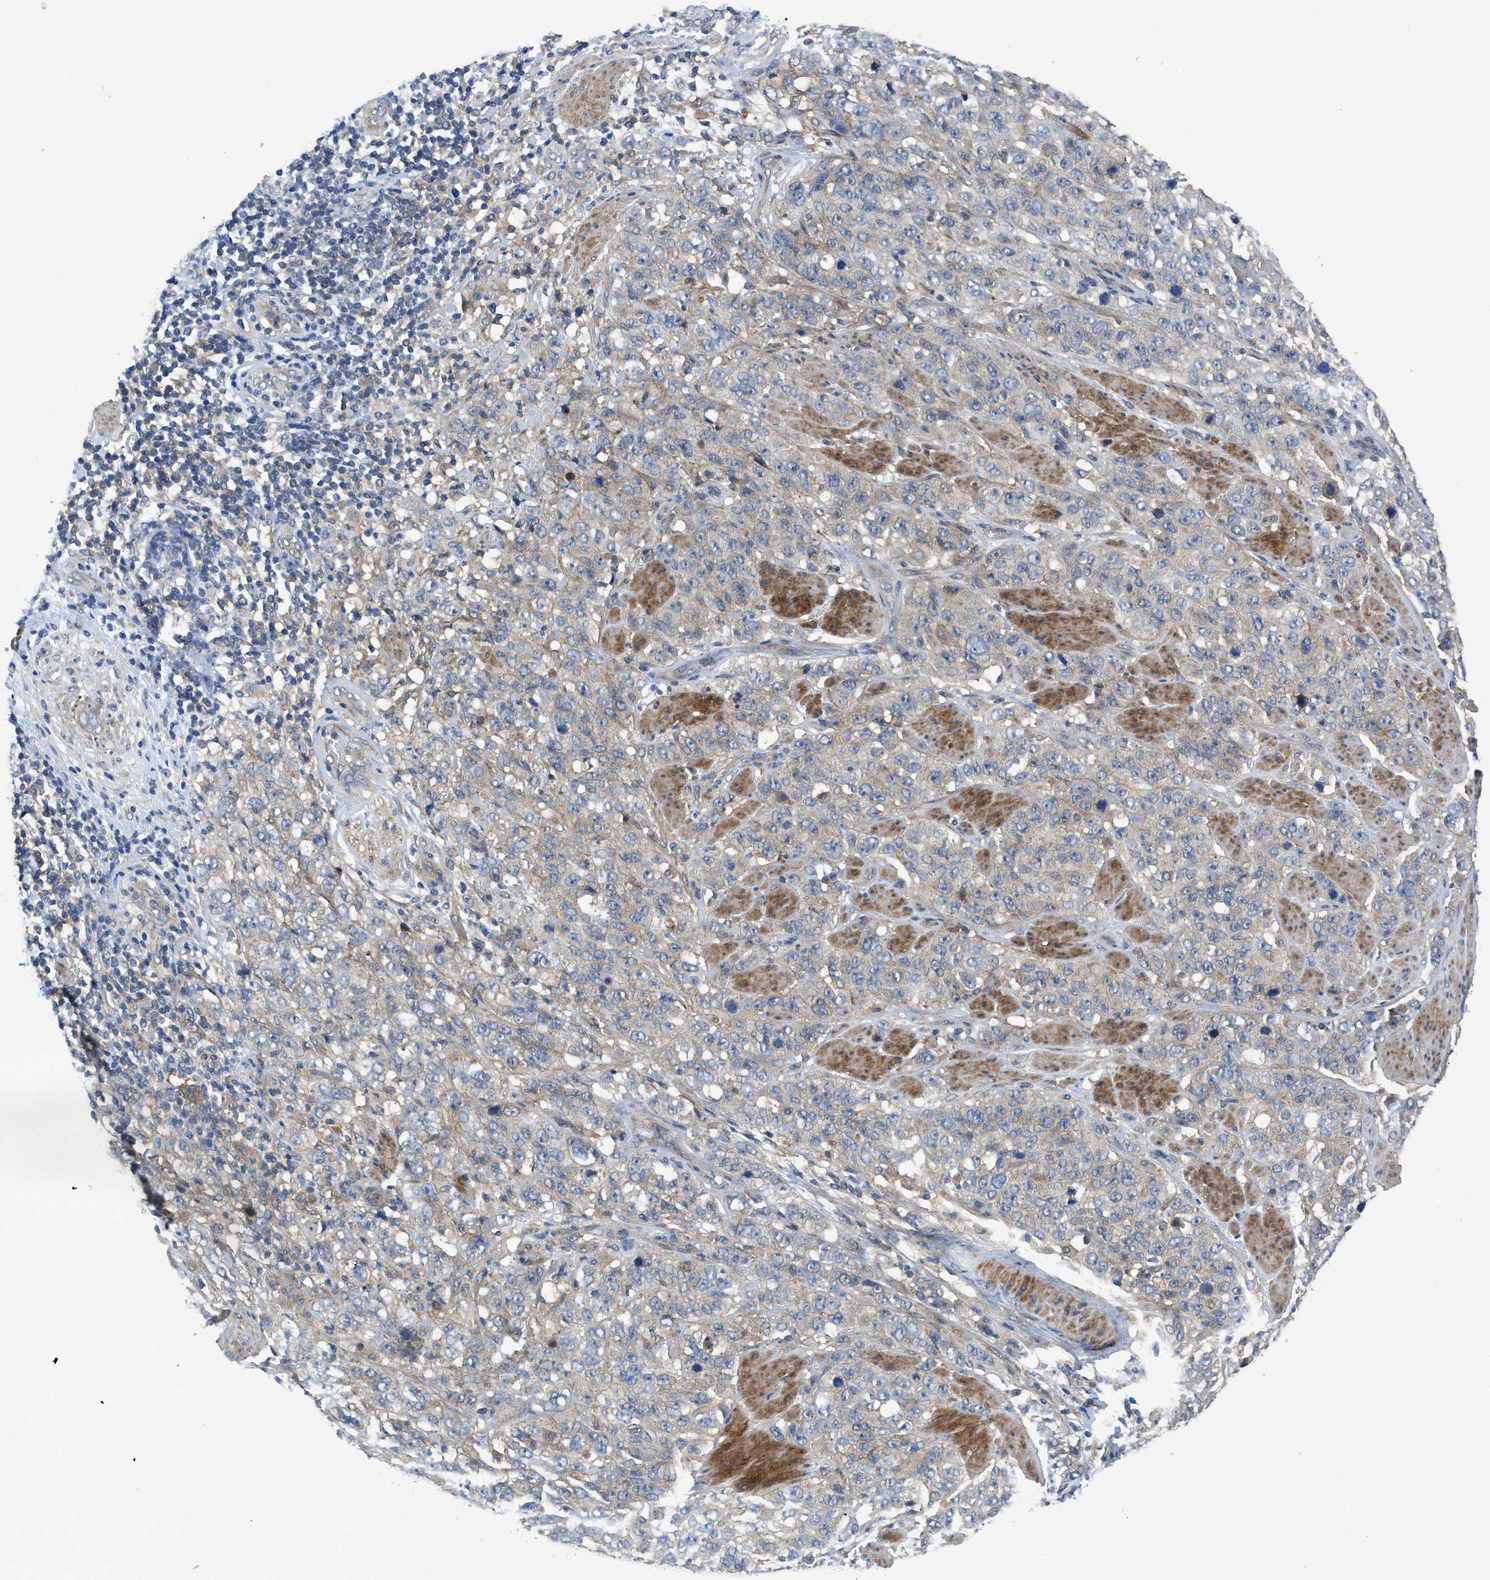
{"staining": {"intensity": "weak", "quantity": "25%-75%", "location": "cytoplasmic/membranous"}, "tissue": "stomach cancer", "cell_type": "Tumor cells", "image_type": "cancer", "snomed": [{"axis": "morphology", "description": "Adenocarcinoma, NOS"}, {"axis": "topography", "description": "Stomach"}], "caption": "This histopathology image demonstrates immunohistochemistry (IHC) staining of human stomach cancer (adenocarcinoma), with low weak cytoplasmic/membranous expression in approximately 25%-75% of tumor cells.", "gene": "PANX1", "patient": {"sex": "male", "age": 48}}